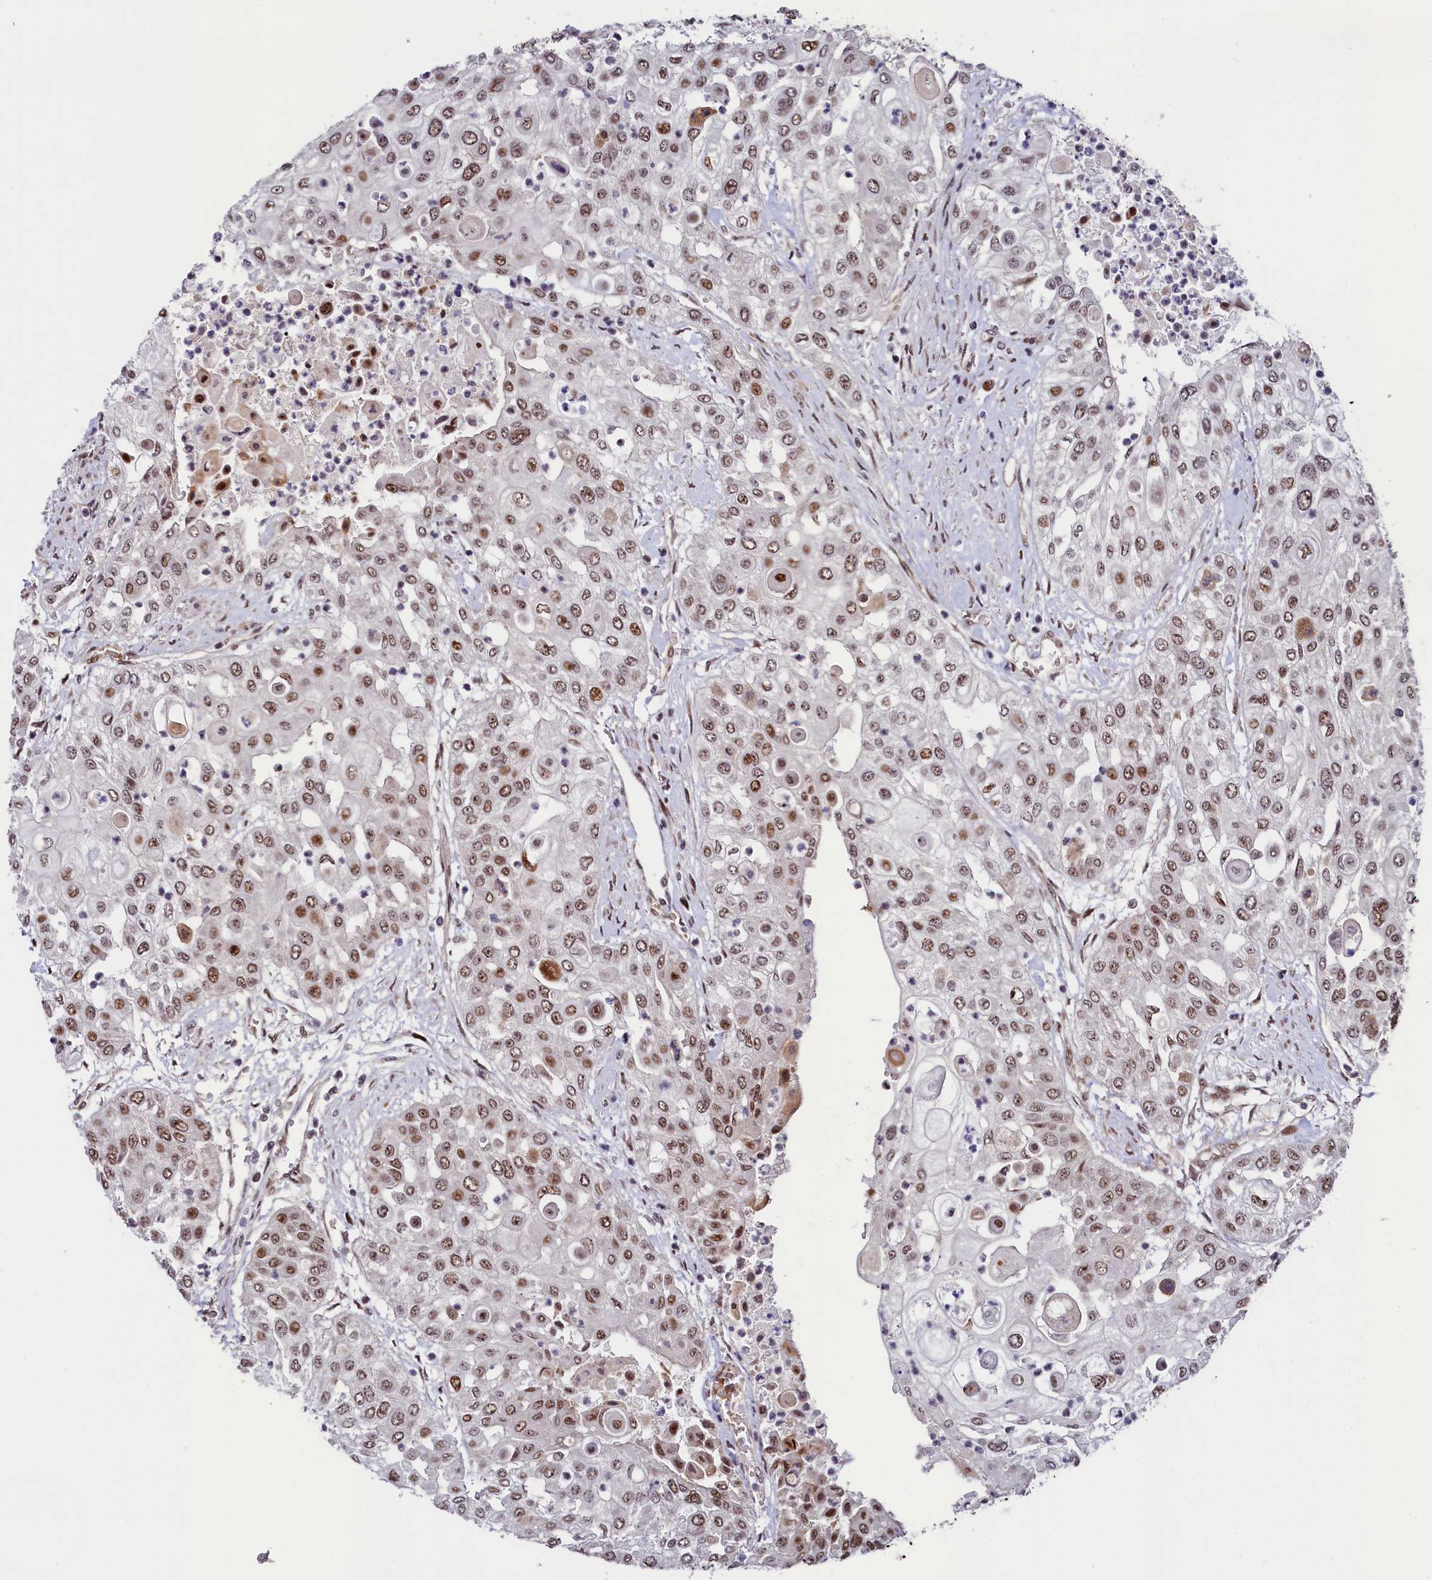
{"staining": {"intensity": "moderate", "quantity": ">75%", "location": "nuclear"}, "tissue": "urothelial cancer", "cell_type": "Tumor cells", "image_type": "cancer", "snomed": [{"axis": "morphology", "description": "Urothelial carcinoma, High grade"}, {"axis": "topography", "description": "Urinary bladder"}], "caption": "Immunohistochemistry of human urothelial carcinoma (high-grade) displays medium levels of moderate nuclear staining in approximately >75% of tumor cells.", "gene": "LEO1", "patient": {"sex": "female", "age": 79}}